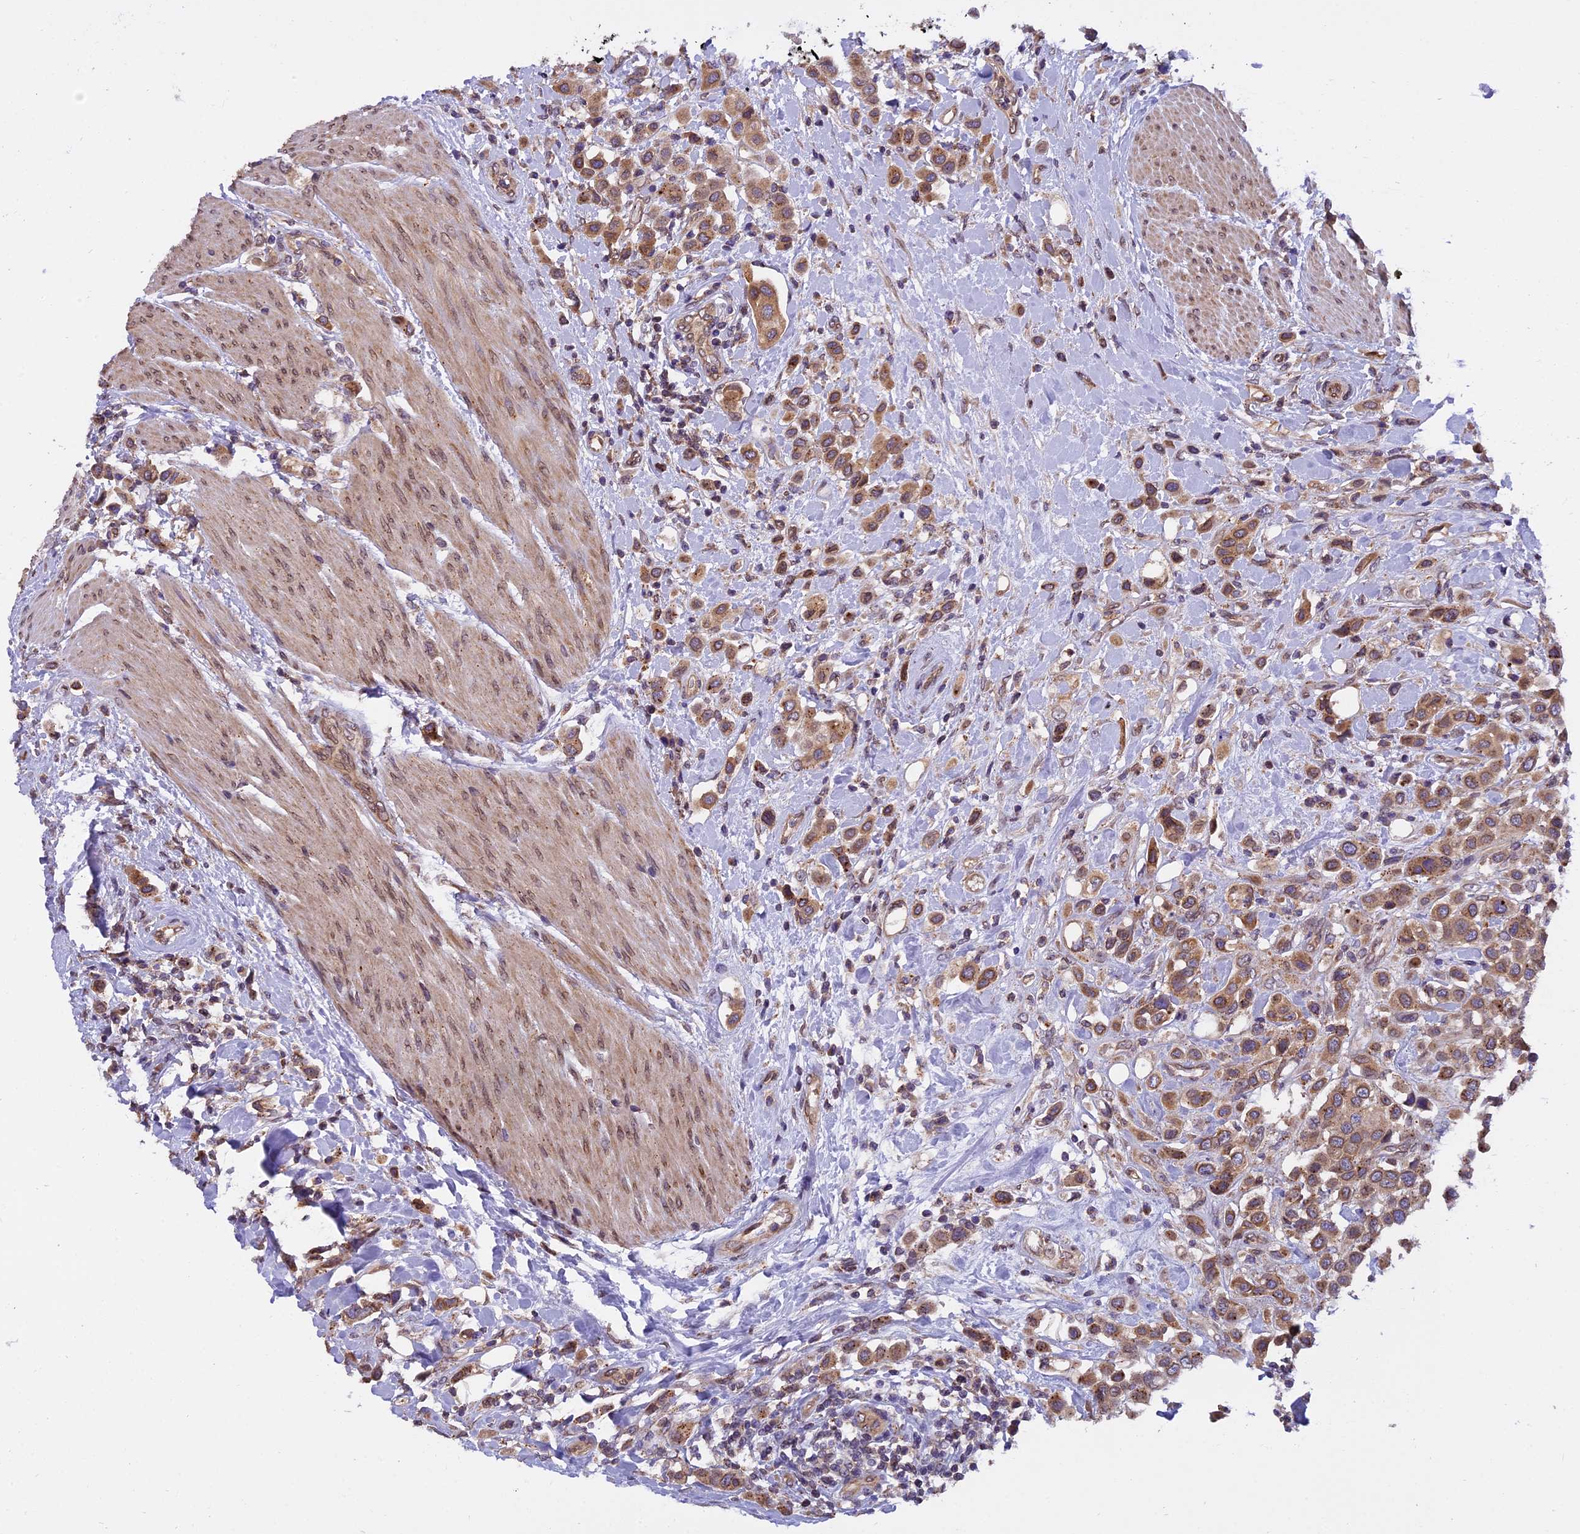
{"staining": {"intensity": "moderate", "quantity": ">75%", "location": "cytoplasmic/membranous"}, "tissue": "urothelial cancer", "cell_type": "Tumor cells", "image_type": "cancer", "snomed": [{"axis": "morphology", "description": "Urothelial carcinoma, High grade"}, {"axis": "topography", "description": "Urinary bladder"}], "caption": "Immunohistochemistry (IHC) (DAB) staining of human urothelial cancer shows moderate cytoplasmic/membranous protein staining in approximately >75% of tumor cells. (Stains: DAB (3,3'-diaminobenzidine) in brown, nuclei in blue, Microscopy: brightfield microscopy at high magnification).", "gene": "CHMP2A", "patient": {"sex": "male", "age": 50}}